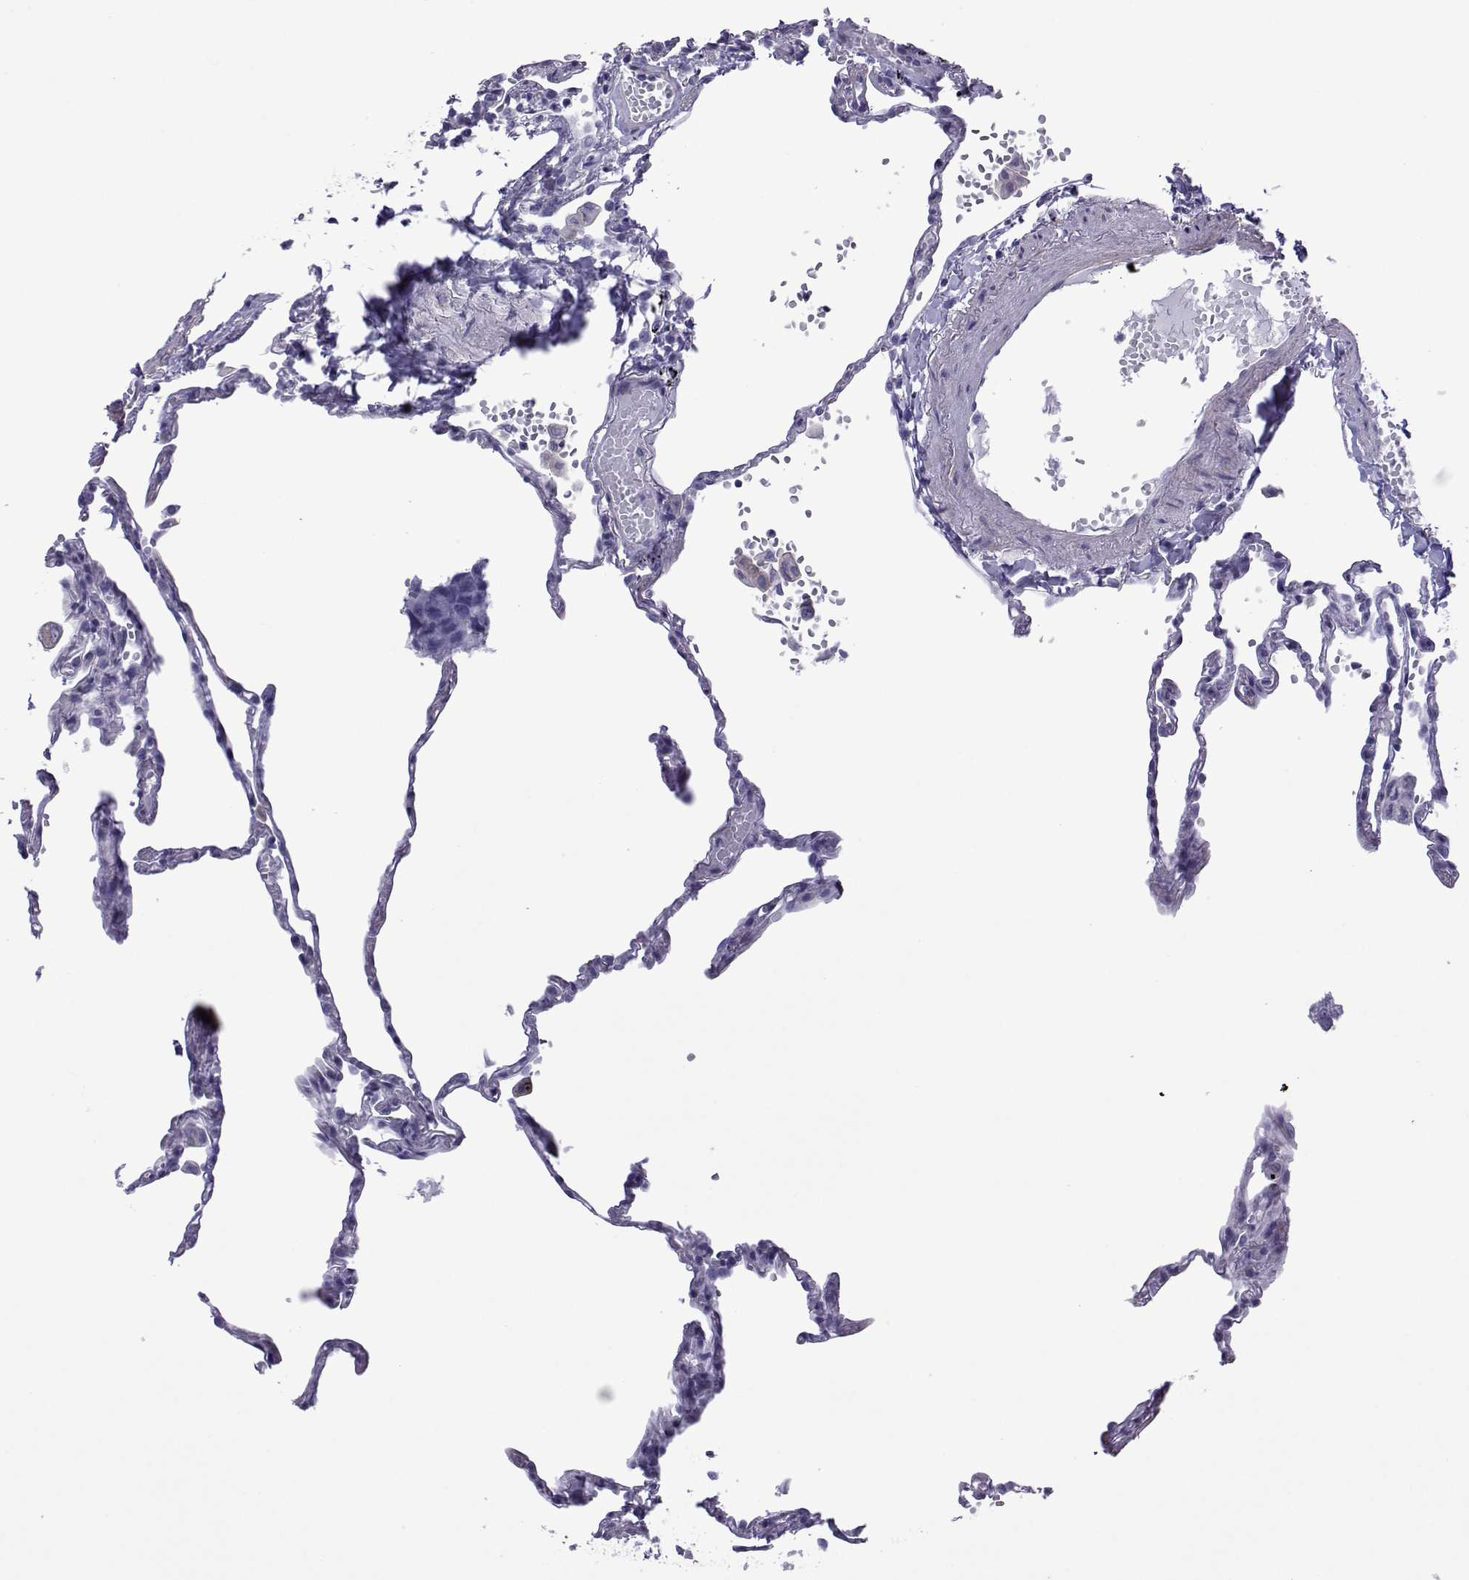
{"staining": {"intensity": "negative", "quantity": "none", "location": "none"}, "tissue": "lung", "cell_type": "Alveolar cells", "image_type": "normal", "snomed": [{"axis": "morphology", "description": "Normal tissue, NOS"}, {"axis": "topography", "description": "Lung"}], "caption": "Lung stained for a protein using IHC reveals no positivity alveolar cells.", "gene": "SPANXA1", "patient": {"sex": "male", "age": 78}}